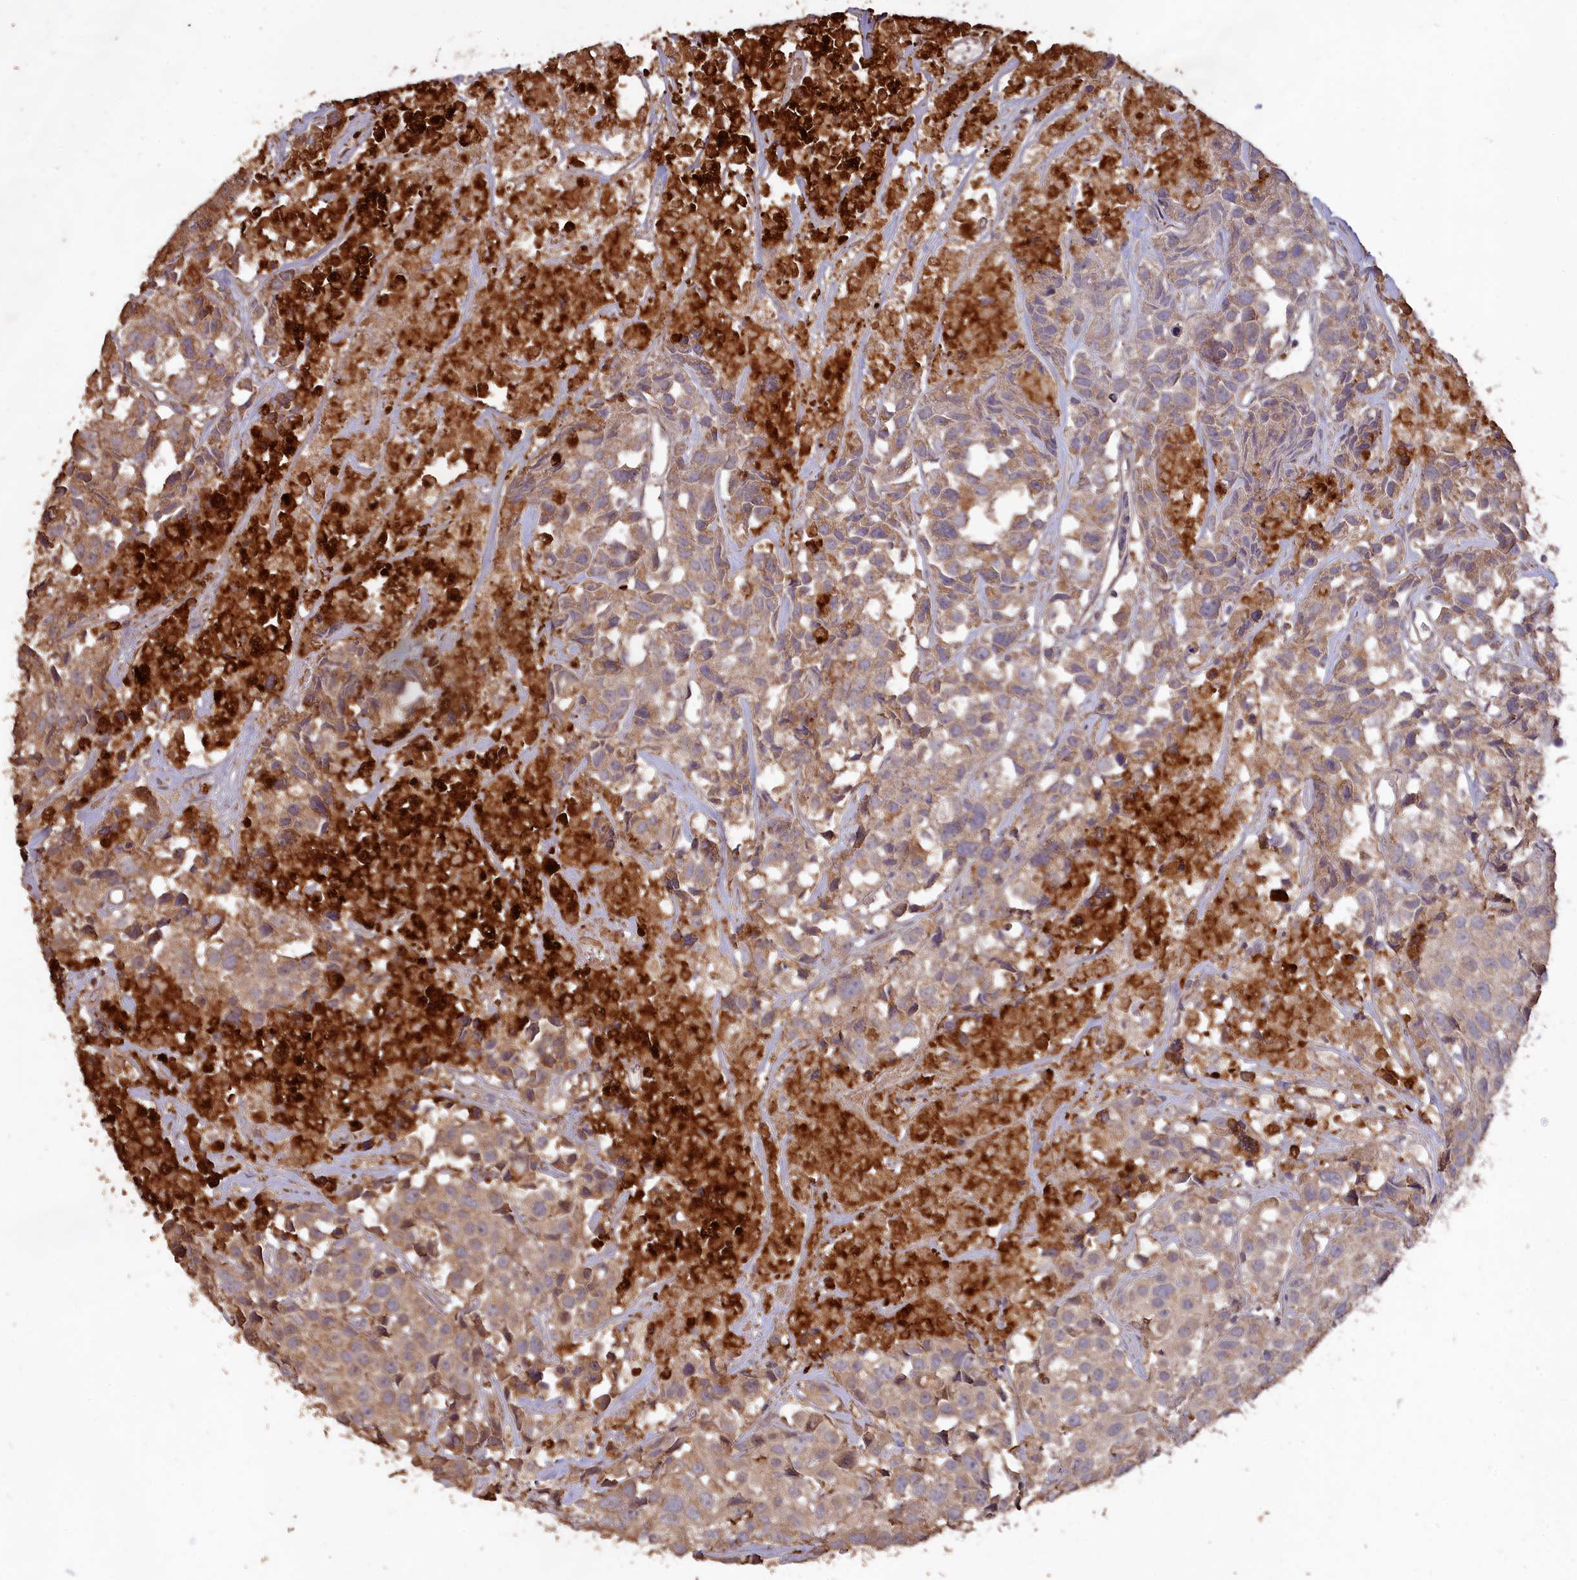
{"staining": {"intensity": "weak", "quantity": ">75%", "location": "cytoplasmic/membranous"}, "tissue": "urothelial cancer", "cell_type": "Tumor cells", "image_type": "cancer", "snomed": [{"axis": "morphology", "description": "Urothelial carcinoma, High grade"}, {"axis": "topography", "description": "Urinary bladder"}], "caption": "High-grade urothelial carcinoma stained with a protein marker displays weak staining in tumor cells.", "gene": "LAYN", "patient": {"sex": "female", "age": 75}}